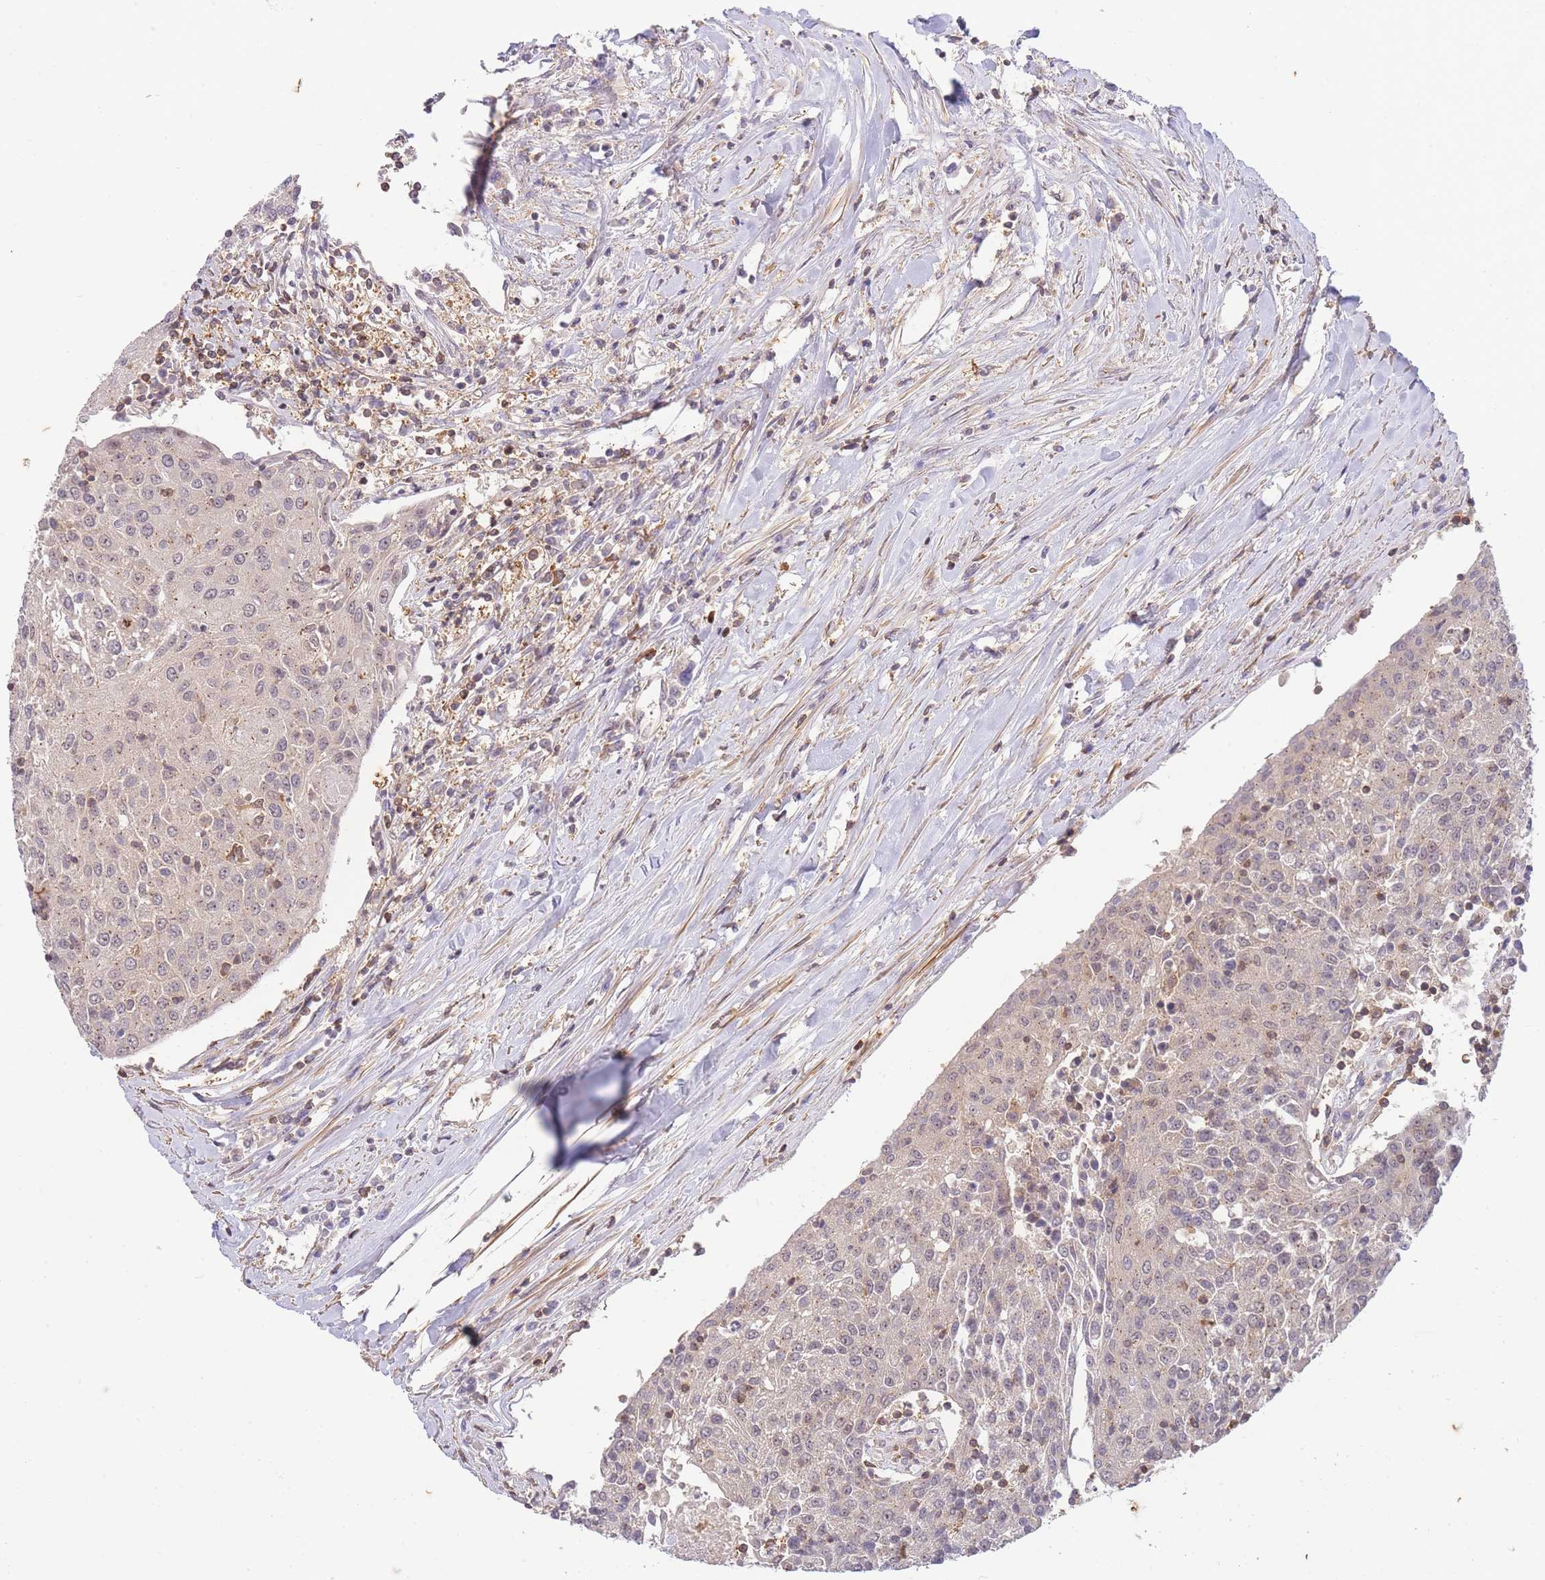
{"staining": {"intensity": "negative", "quantity": "none", "location": "none"}, "tissue": "urothelial cancer", "cell_type": "Tumor cells", "image_type": "cancer", "snomed": [{"axis": "morphology", "description": "Urothelial carcinoma, High grade"}, {"axis": "topography", "description": "Urinary bladder"}], "caption": "The histopathology image exhibits no significant staining in tumor cells of high-grade urothelial carcinoma.", "gene": "ST8SIA4", "patient": {"sex": "female", "age": 85}}